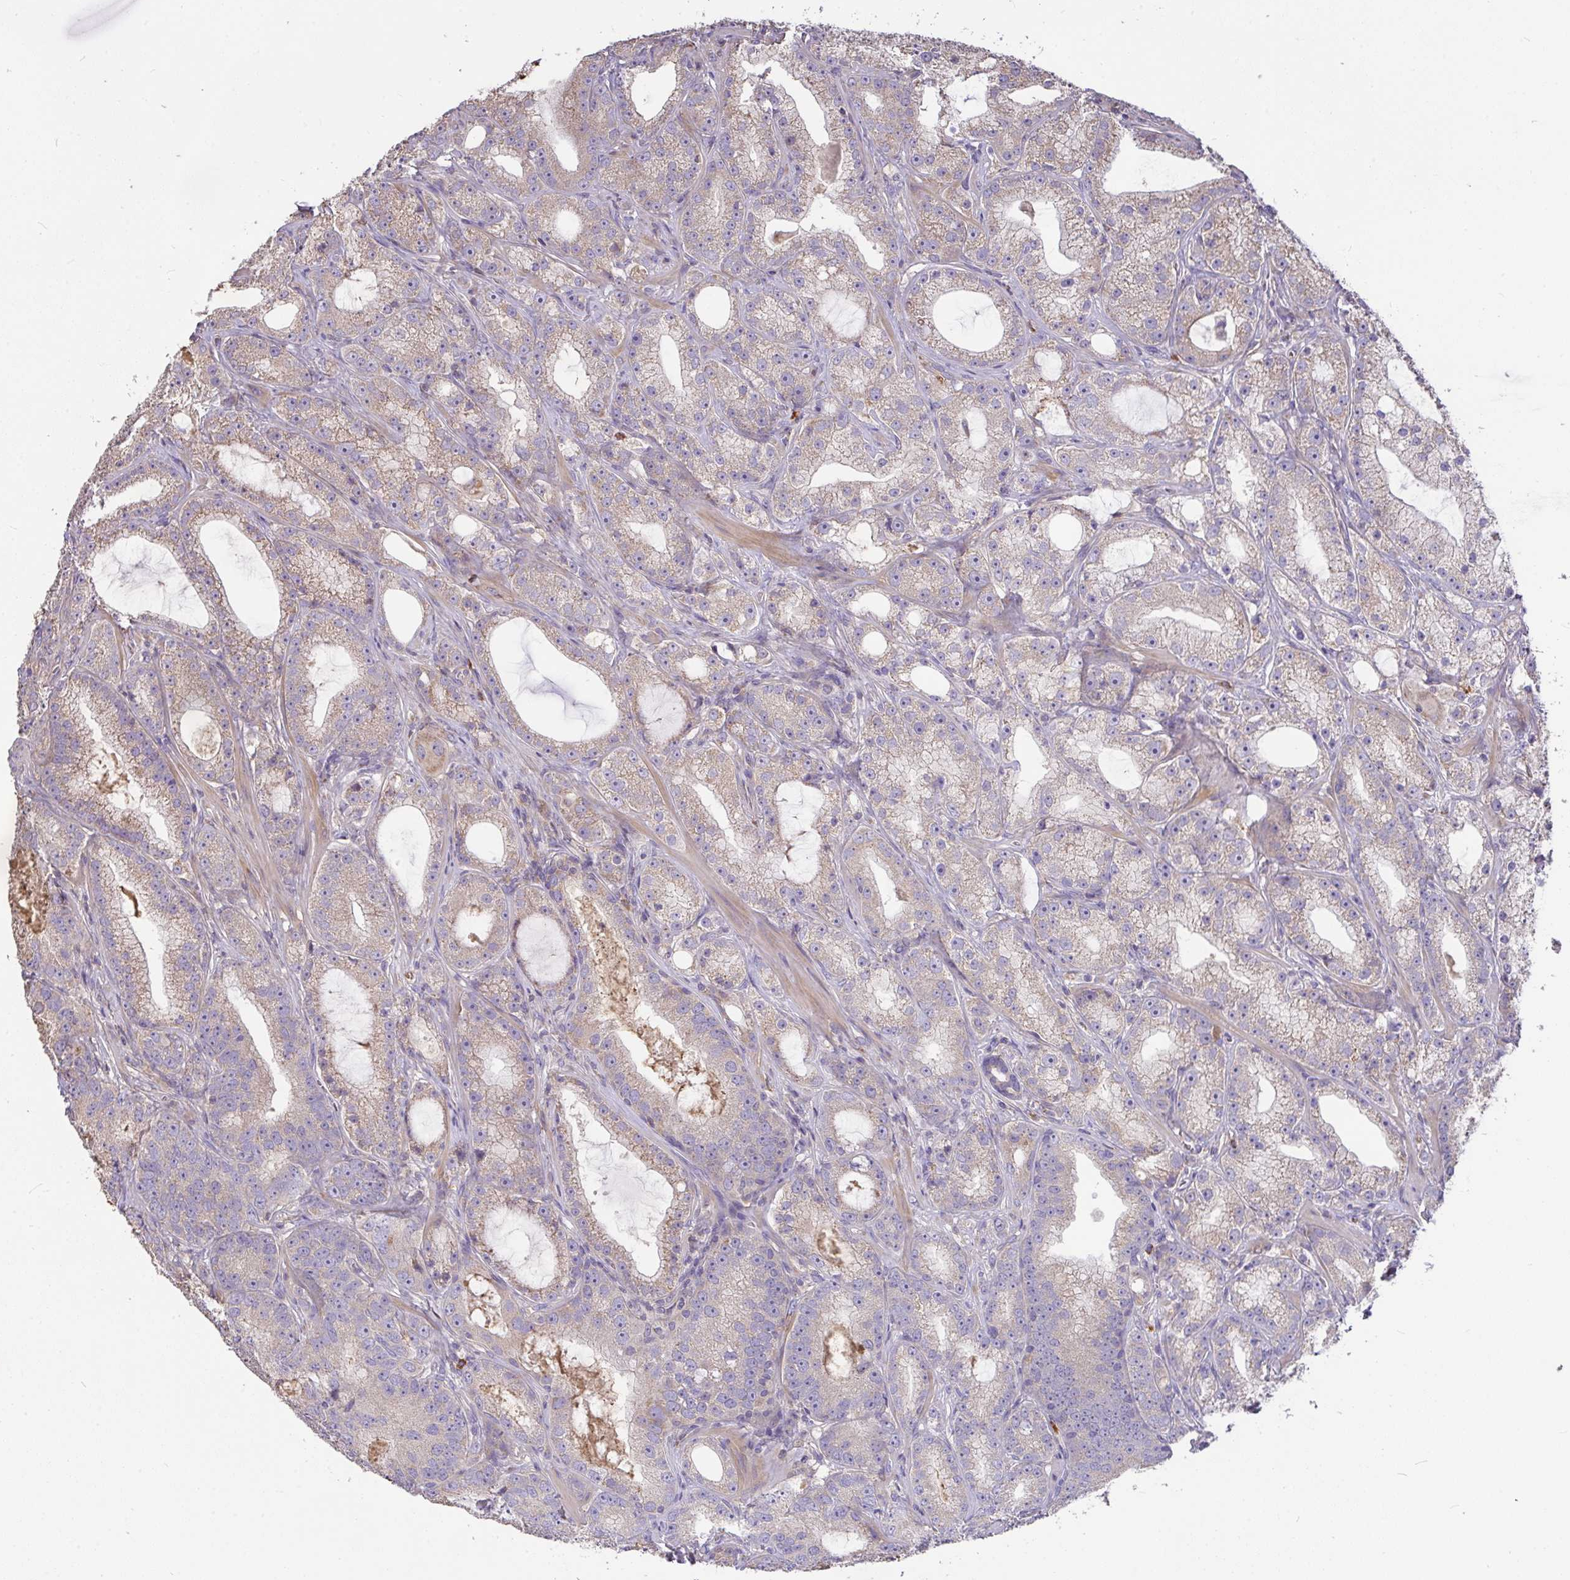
{"staining": {"intensity": "weak", "quantity": "25%-75%", "location": "cytoplasmic/membranous"}, "tissue": "prostate cancer", "cell_type": "Tumor cells", "image_type": "cancer", "snomed": [{"axis": "morphology", "description": "Adenocarcinoma, High grade"}, {"axis": "topography", "description": "Prostate"}], "caption": "Protein staining of prostate cancer (high-grade adenocarcinoma) tissue demonstrates weak cytoplasmic/membranous expression in approximately 25%-75% of tumor cells. The staining is performed using DAB brown chromogen to label protein expression. The nuclei are counter-stained blue using hematoxylin.", "gene": "FCER1A", "patient": {"sex": "male", "age": 65}}